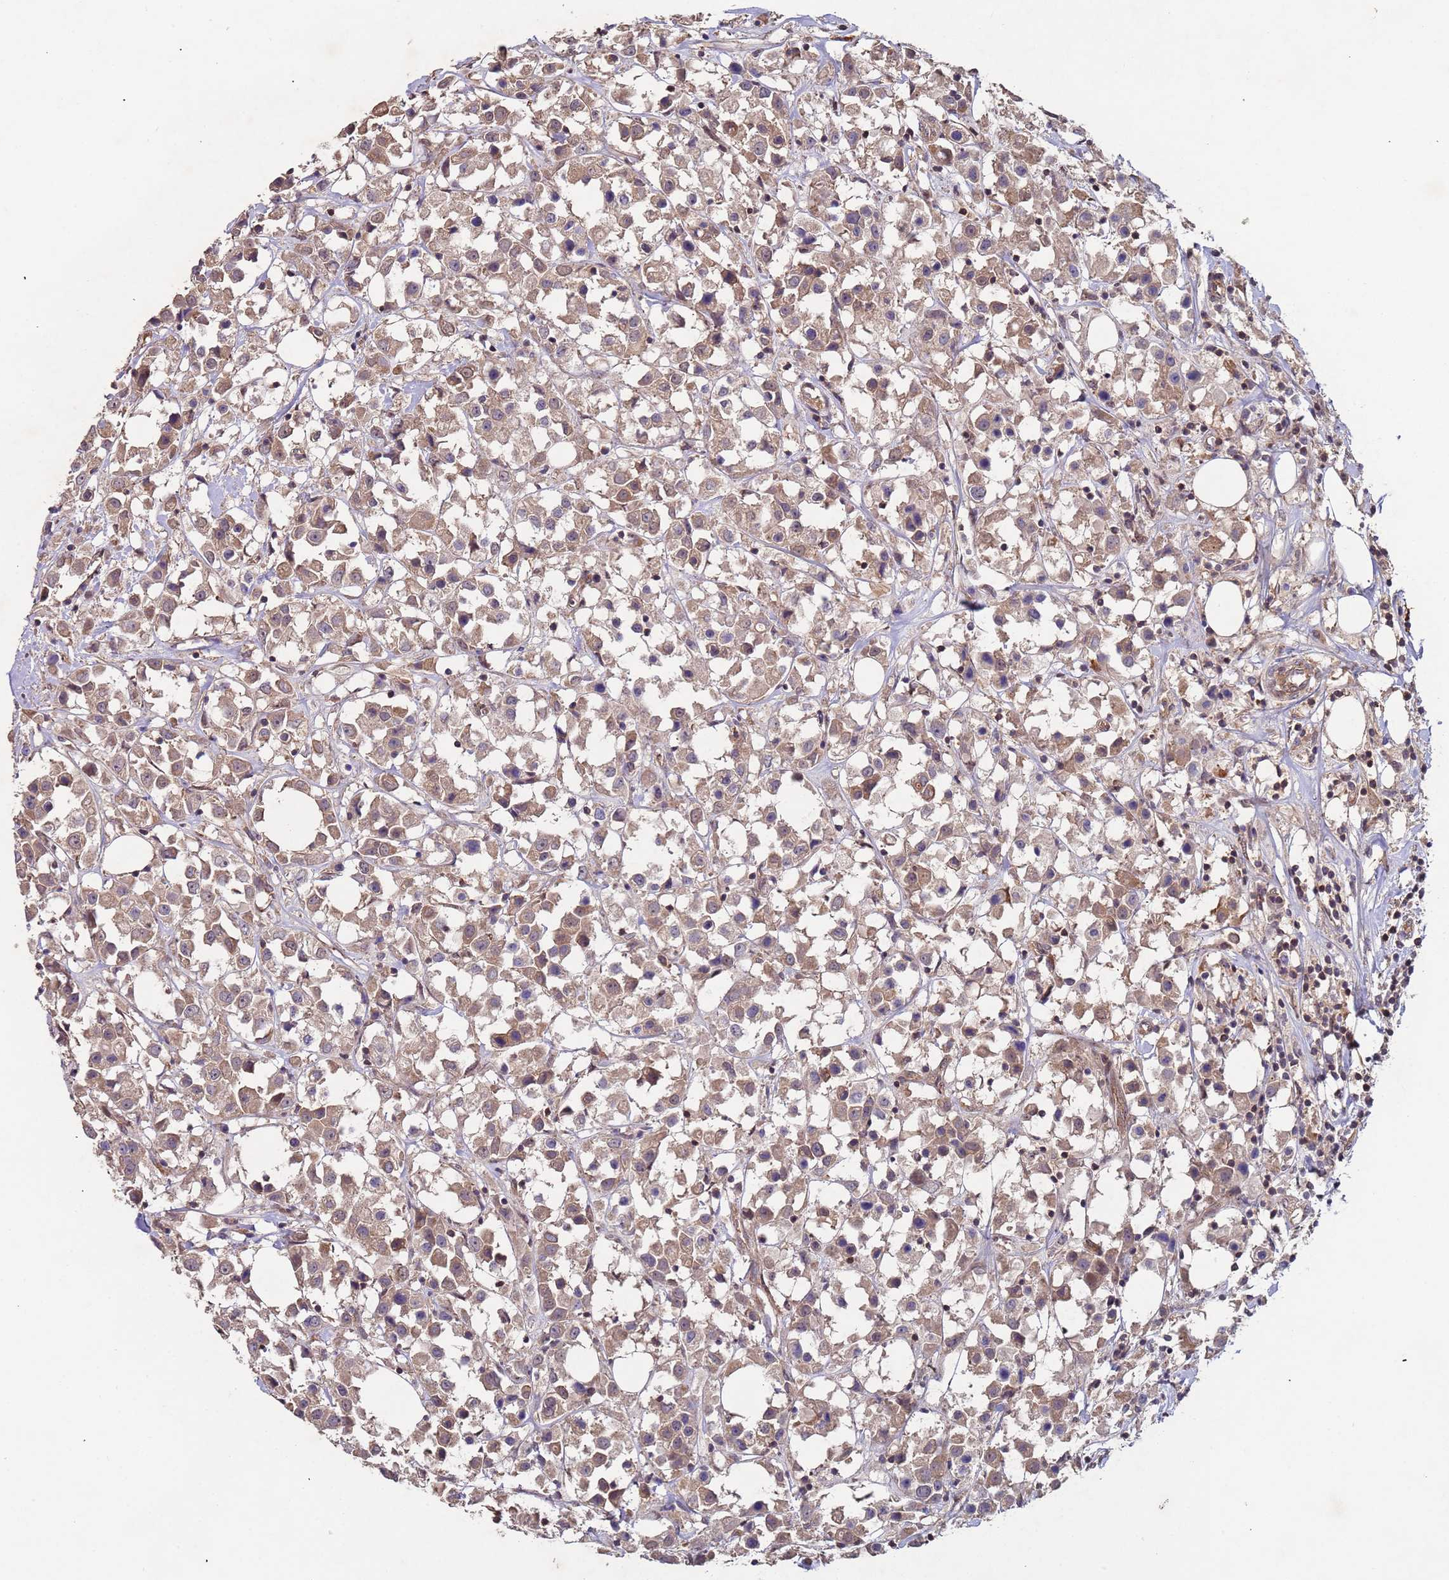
{"staining": {"intensity": "moderate", "quantity": ">75%", "location": "cytoplasmic/membranous"}, "tissue": "breast cancer", "cell_type": "Tumor cells", "image_type": "cancer", "snomed": [{"axis": "morphology", "description": "Duct carcinoma"}, {"axis": "topography", "description": "Breast"}], "caption": "IHC (DAB (3,3'-diaminobenzidine)) staining of human breast cancer (invasive ductal carcinoma) demonstrates moderate cytoplasmic/membranous protein staining in about >75% of tumor cells.", "gene": "KANSL1L", "patient": {"sex": "female", "age": 61}}